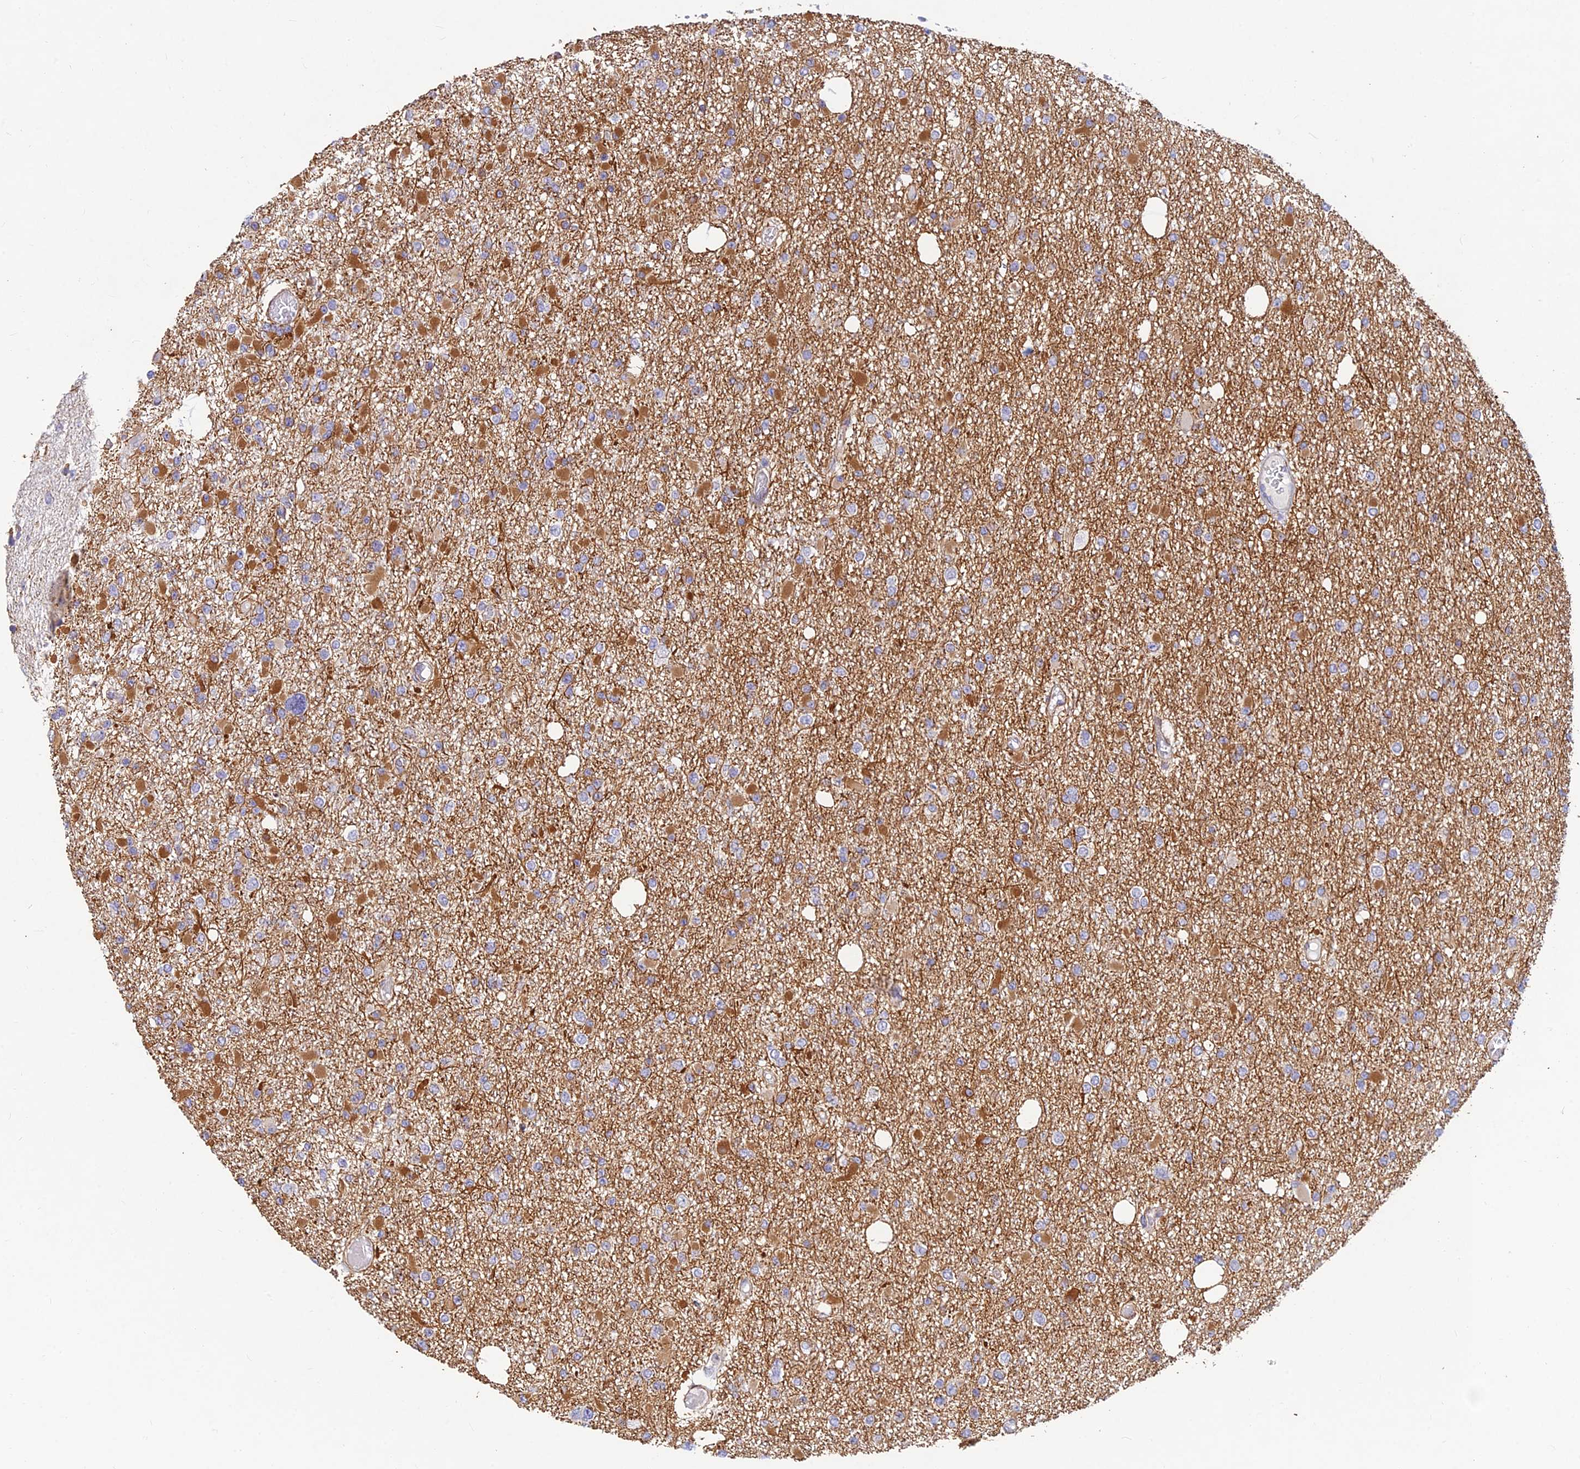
{"staining": {"intensity": "moderate", "quantity": "<25%", "location": "cytoplasmic/membranous"}, "tissue": "glioma", "cell_type": "Tumor cells", "image_type": "cancer", "snomed": [{"axis": "morphology", "description": "Glioma, malignant, Low grade"}, {"axis": "topography", "description": "Brain"}], "caption": "Immunohistochemical staining of glioma demonstrates low levels of moderate cytoplasmic/membranous protein staining in about <25% of tumor cells.", "gene": "ALDH1L2", "patient": {"sex": "female", "age": 22}}